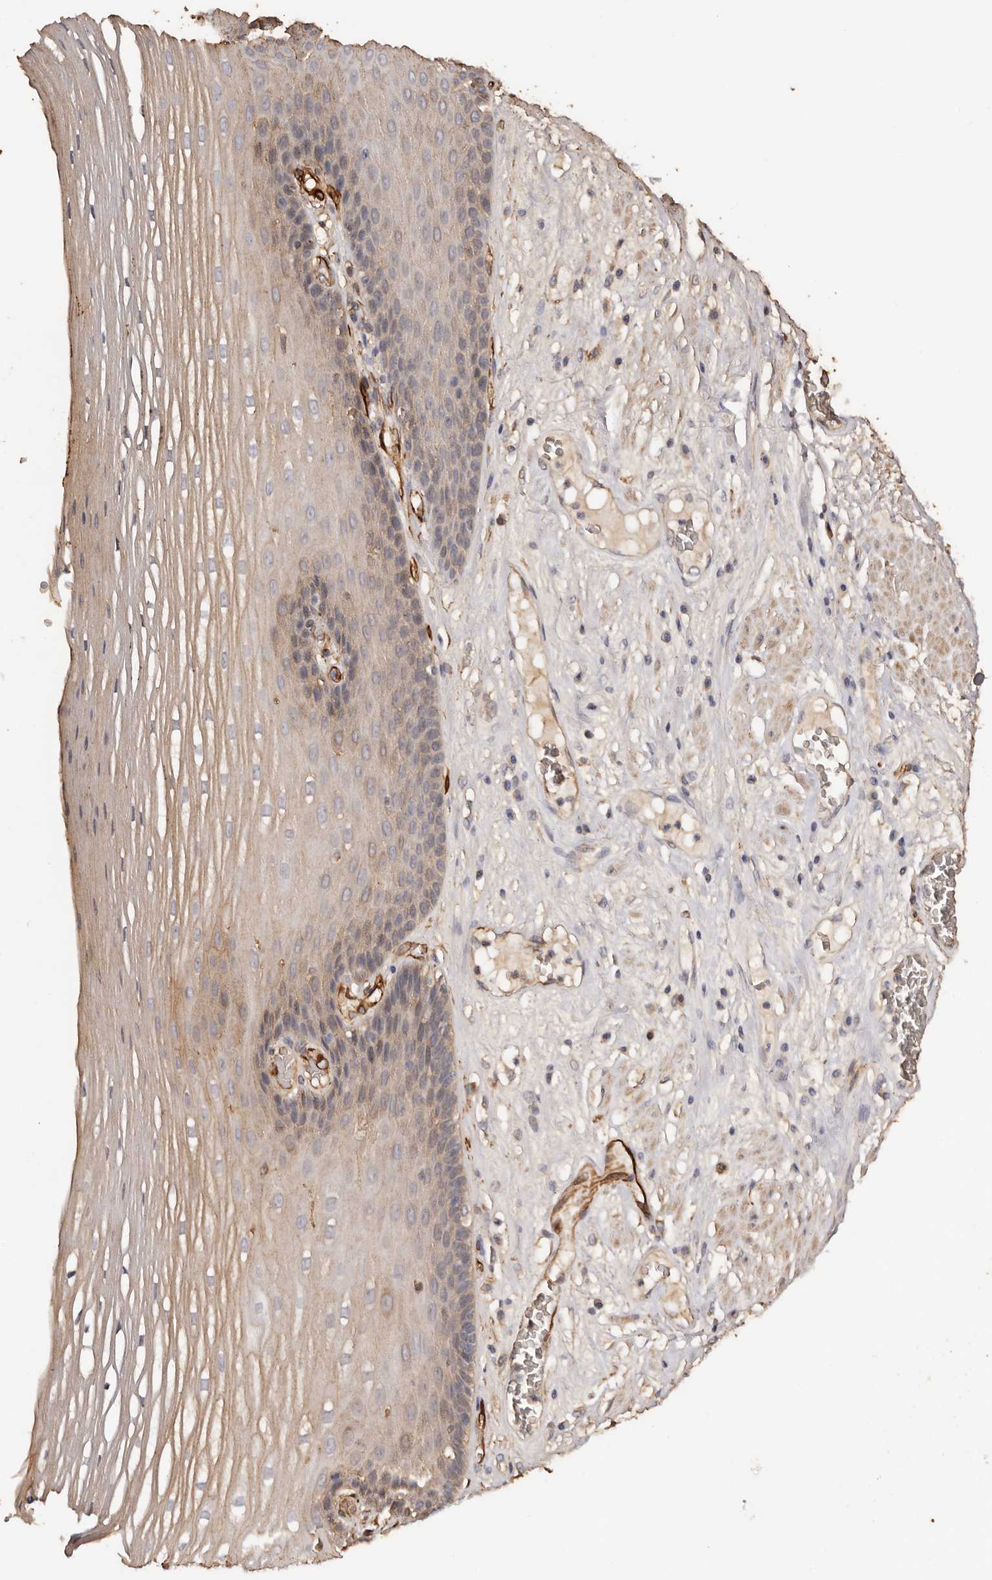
{"staining": {"intensity": "weak", "quantity": "25%-75%", "location": "cytoplasmic/membranous"}, "tissue": "esophagus", "cell_type": "Squamous epithelial cells", "image_type": "normal", "snomed": [{"axis": "morphology", "description": "Normal tissue, NOS"}, {"axis": "topography", "description": "Esophagus"}], "caption": "A high-resolution photomicrograph shows IHC staining of unremarkable esophagus, which shows weak cytoplasmic/membranous positivity in approximately 25%-75% of squamous epithelial cells. The staining was performed using DAB (3,3'-diaminobenzidine) to visualize the protein expression in brown, while the nuclei were stained in blue with hematoxylin (Magnification: 20x).", "gene": "ZNF557", "patient": {"sex": "male", "age": 62}}